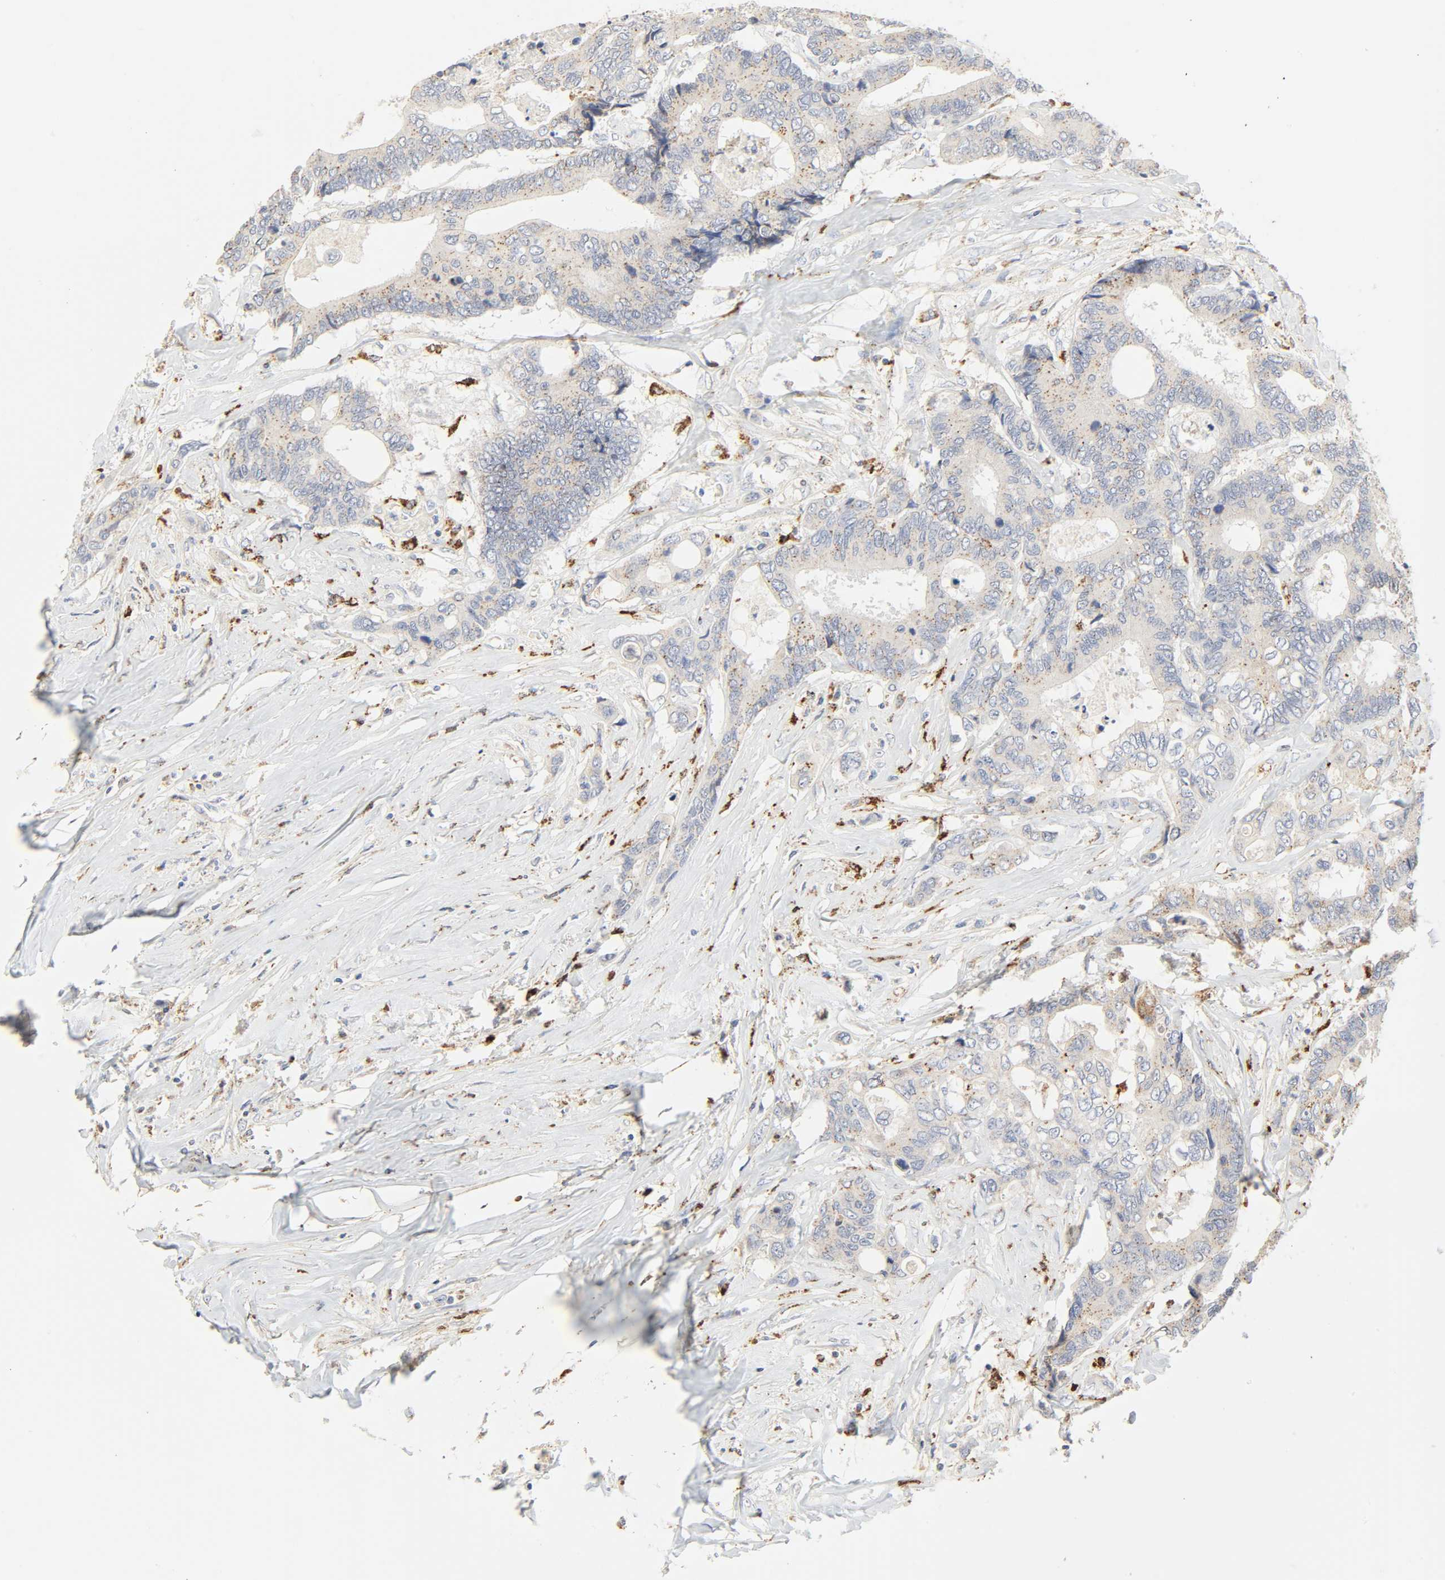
{"staining": {"intensity": "weak", "quantity": "25%-75%", "location": "cytoplasmic/membranous"}, "tissue": "colorectal cancer", "cell_type": "Tumor cells", "image_type": "cancer", "snomed": [{"axis": "morphology", "description": "Adenocarcinoma, NOS"}, {"axis": "topography", "description": "Rectum"}], "caption": "High-power microscopy captured an immunohistochemistry (IHC) photomicrograph of colorectal cancer (adenocarcinoma), revealing weak cytoplasmic/membranous expression in approximately 25%-75% of tumor cells. The staining was performed using DAB (3,3'-diaminobenzidine) to visualize the protein expression in brown, while the nuclei were stained in blue with hematoxylin (Magnification: 20x).", "gene": "CAMK2A", "patient": {"sex": "male", "age": 55}}